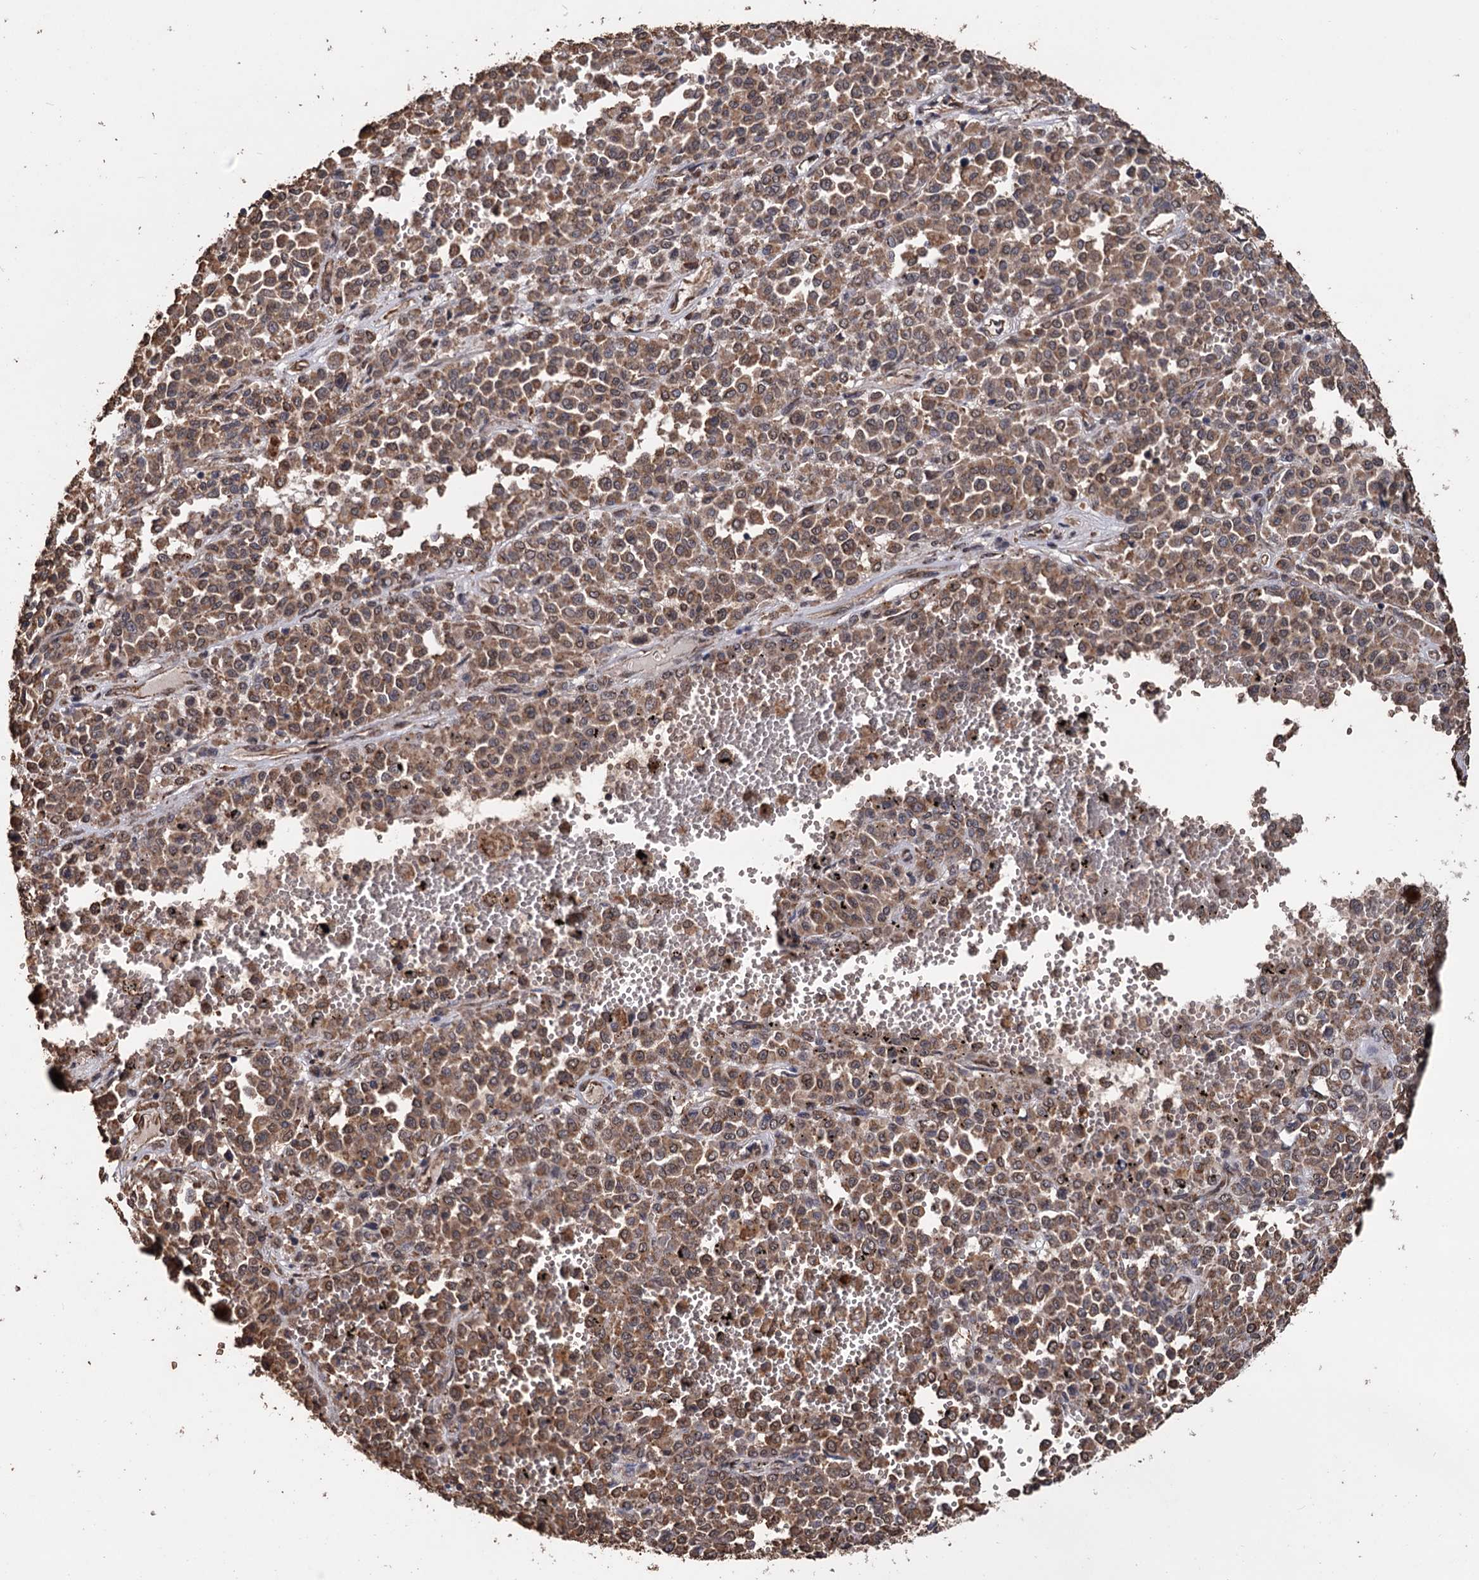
{"staining": {"intensity": "moderate", "quantity": ">75%", "location": "cytoplasmic/membranous,nuclear"}, "tissue": "melanoma", "cell_type": "Tumor cells", "image_type": "cancer", "snomed": [{"axis": "morphology", "description": "Malignant melanoma, Metastatic site"}, {"axis": "topography", "description": "Pancreas"}], "caption": "Malignant melanoma (metastatic site) stained with a brown dye shows moderate cytoplasmic/membranous and nuclear positive staining in approximately >75% of tumor cells.", "gene": "TBC1D12", "patient": {"sex": "female", "age": 30}}